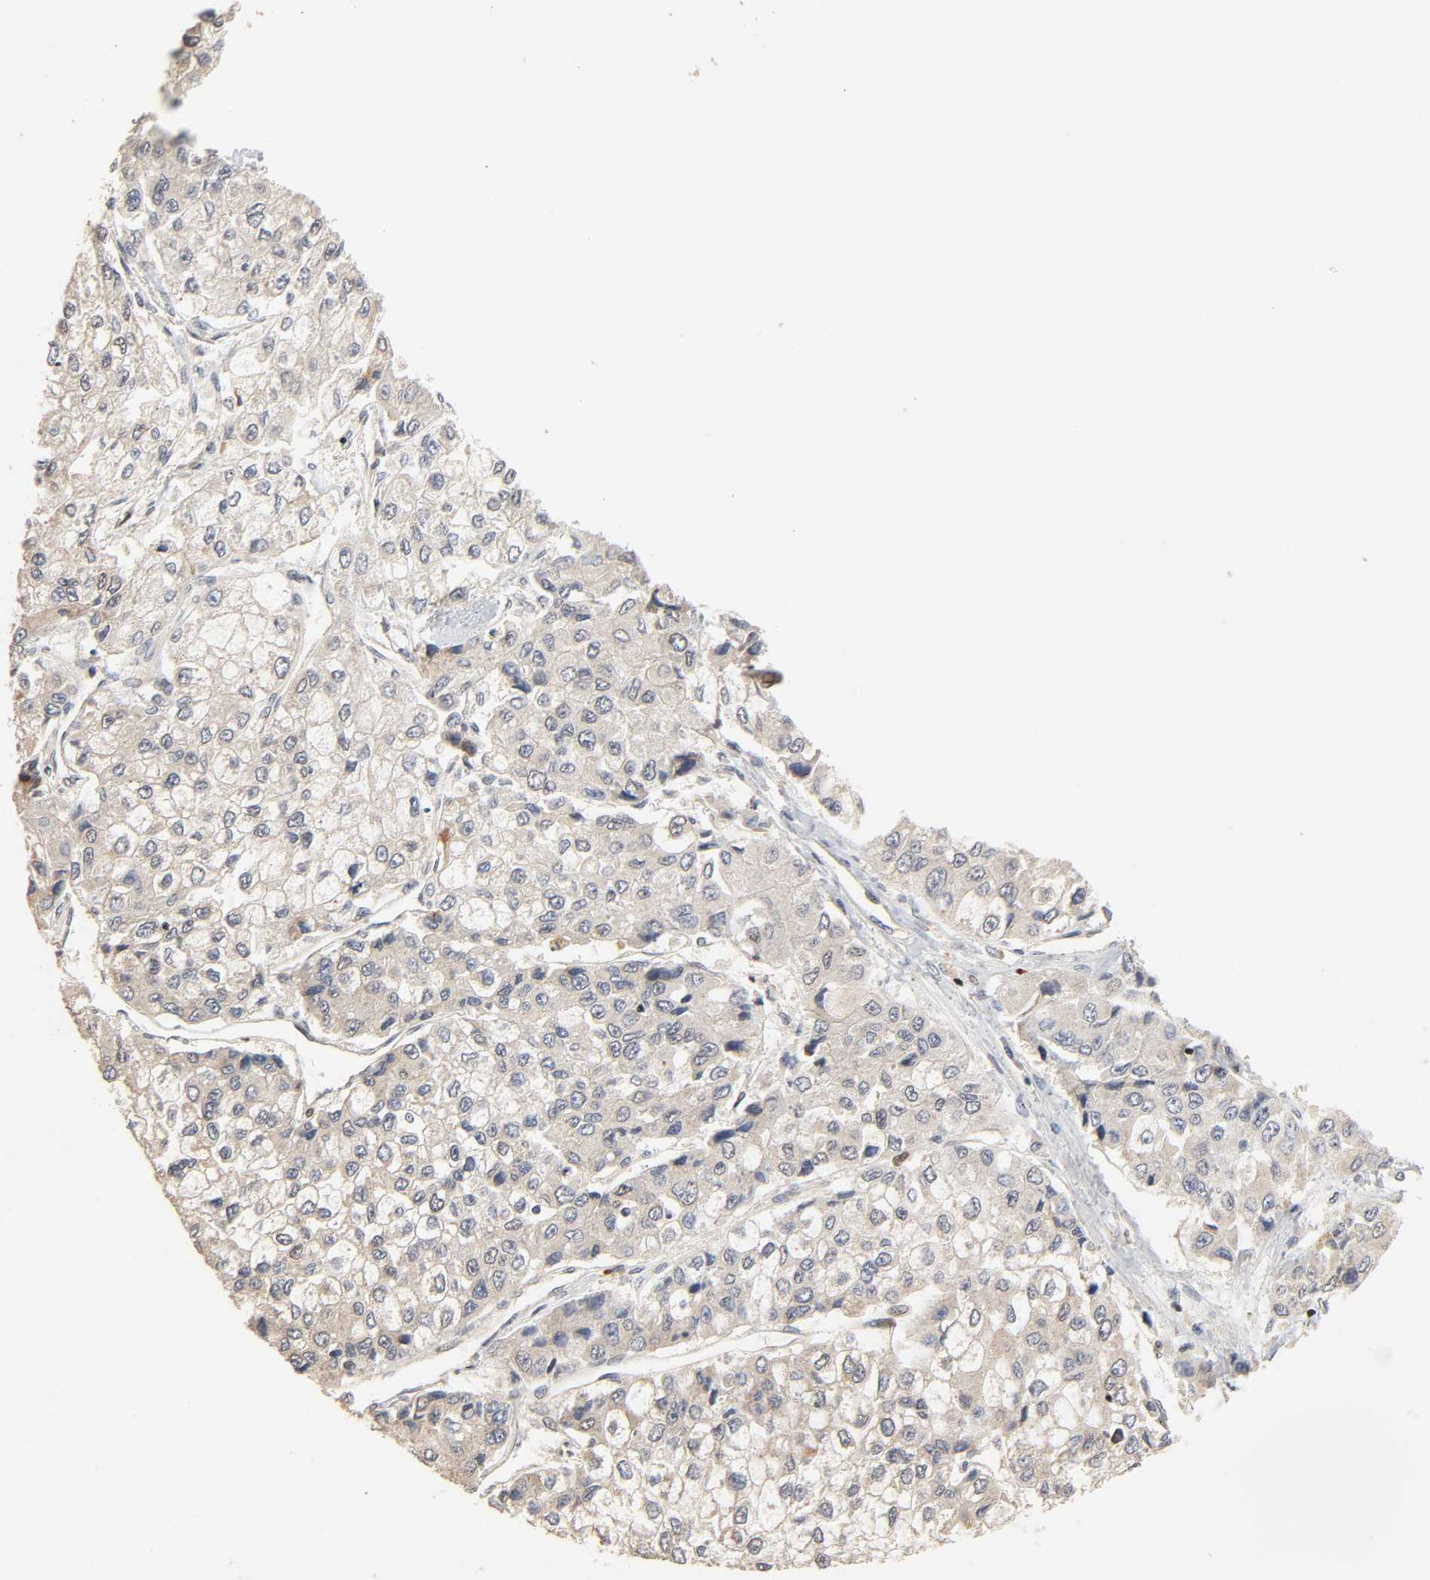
{"staining": {"intensity": "weak", "quantity": "25%-75%", "location": "cytoplasmic/membranous"}, "tissue": "liver cancer", "cell_type": "Tumor cells", "image_type": "cancer", "snomed": [{"axis": "morphology", "description": "Carcinoma, Hepatocellular, NOS"}, {"axis": "topography", "description": "Liver"}], "caption": "A brown stain shows weak cytoplasmic/membranous expression of a protein in liver cancer tumor cells.", "gene": "NEMF", "patient": {"sex": "female", "age": 66}}